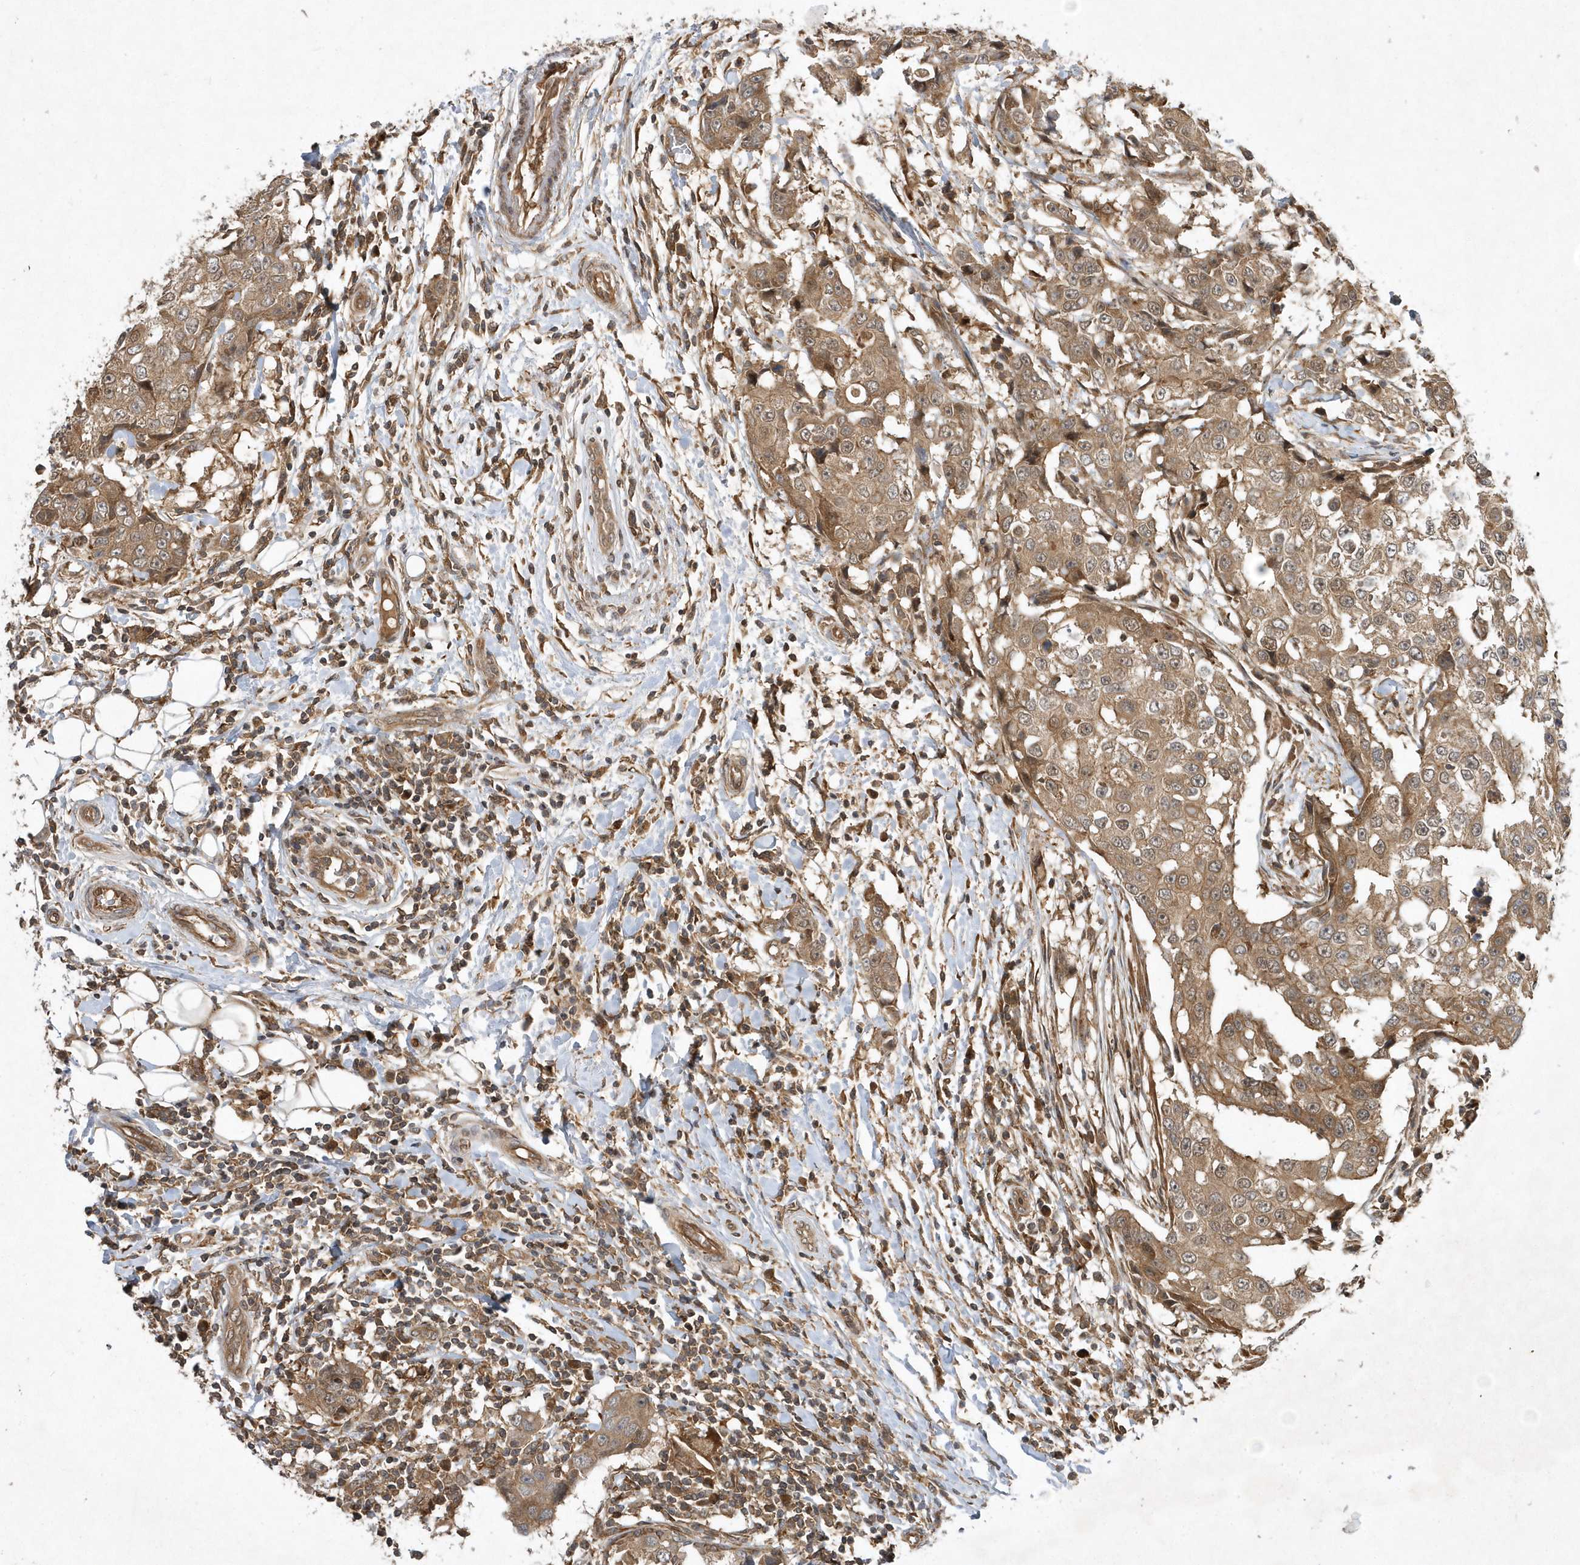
{"staining": {"intensity": "moderate", "quantity": ">75%", "location": "cytoplasmic/membranous"}, "tissue": "breast cancer", "cell_type": "Tumor cells", "image_type": "cancer", "snomed": [{"axis": "morphology", "description": "Duct carcinoma"}, {"axis": "topography", "description": "Breast"}], "caption": "Invasive ductal carcinoma (breast) stained with a protein marker reveals moderate staining in tumor cells.", "gene": "GFM2", "patient": {"sex": "female", "age": 27}}